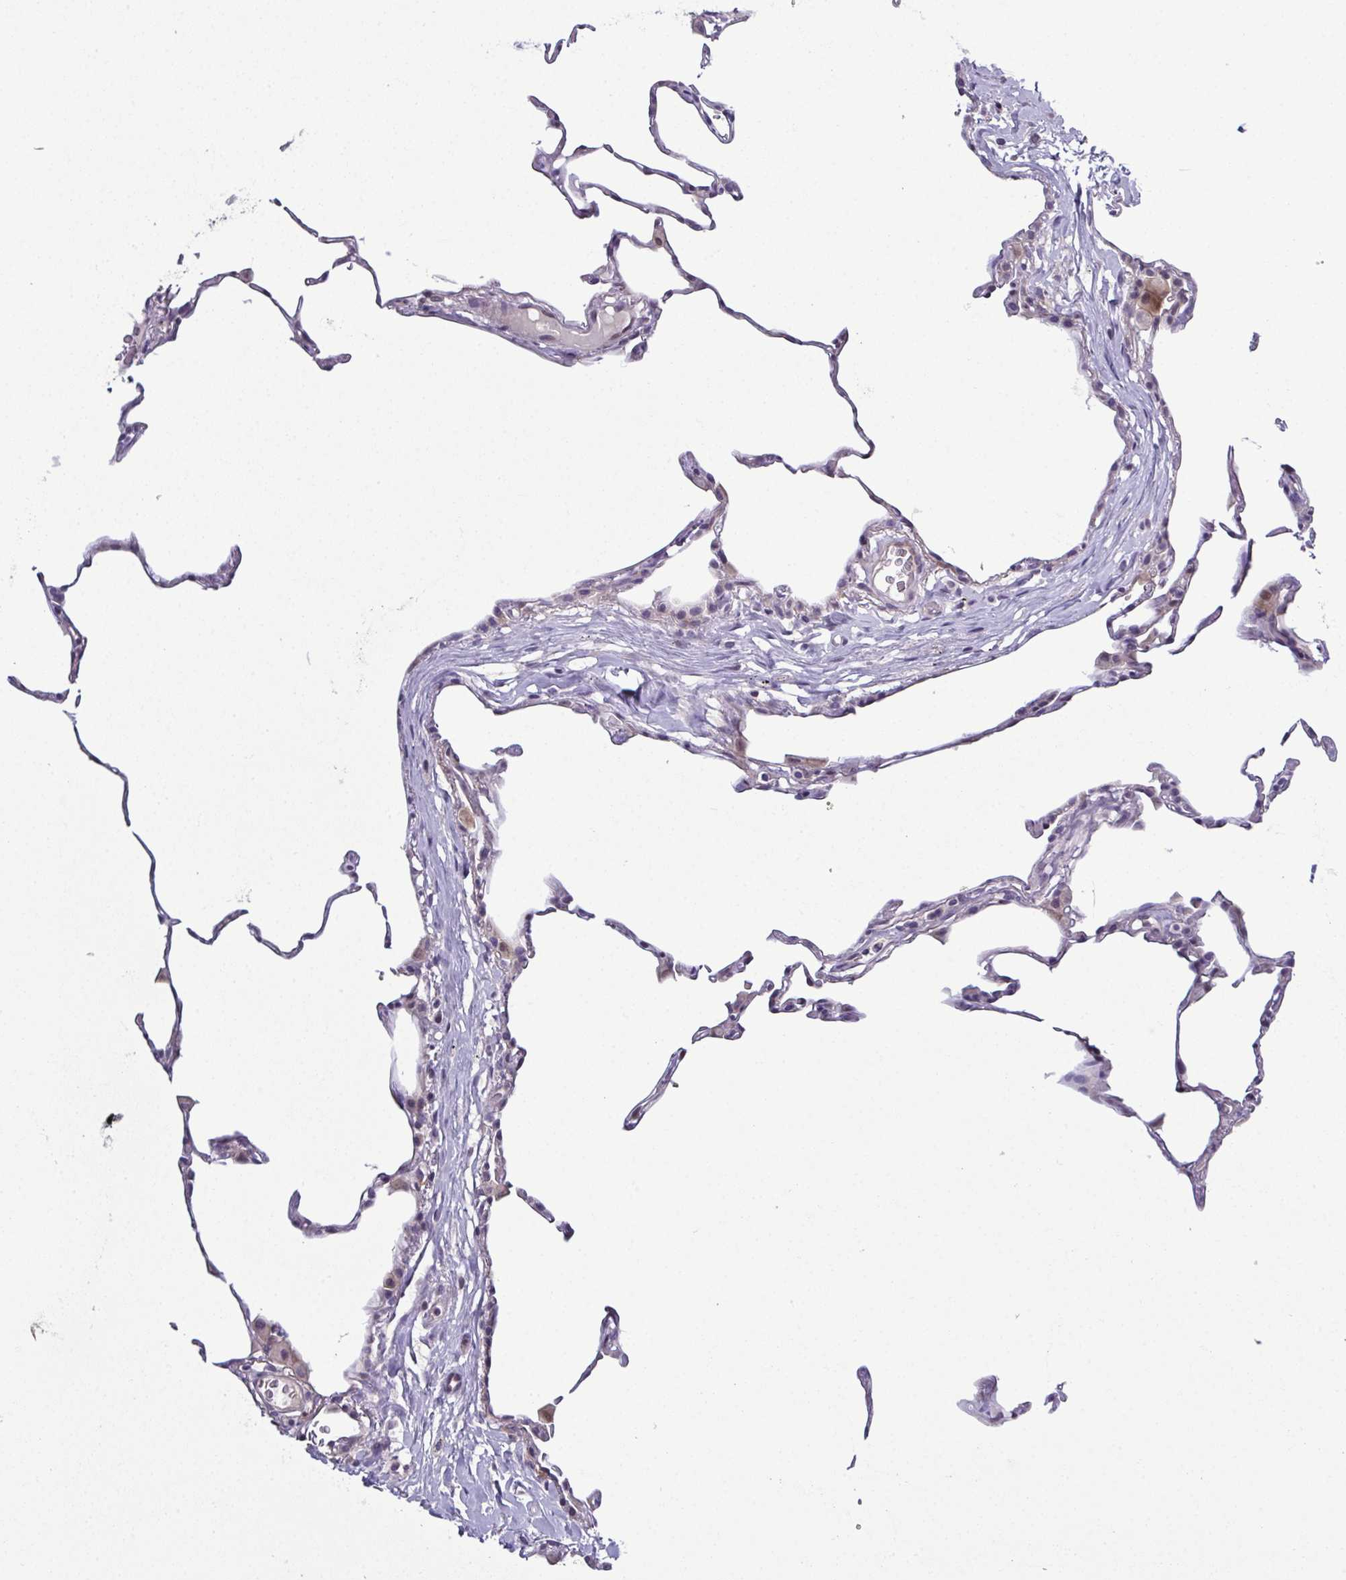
{"staining": {"intensity": "negative", "quantity": "none", "location": "none"}, "tissue": "lung", "cell_type": "Alveolar cells", "image_type": "normal", "snomed": [{"axis": "morphology", "description": "Normal tissue, NOS"}, {"axis": "topography", "description": "Lung"}], "caption": "A histopathology image of human lung is negative for staining in alveolar cells. (DAB immunohistochemistry (IHC) visualized using brightfield microscopy, high magnification).", "gene": "ODF1", "patient": {"sex": "female", "age": 57}}